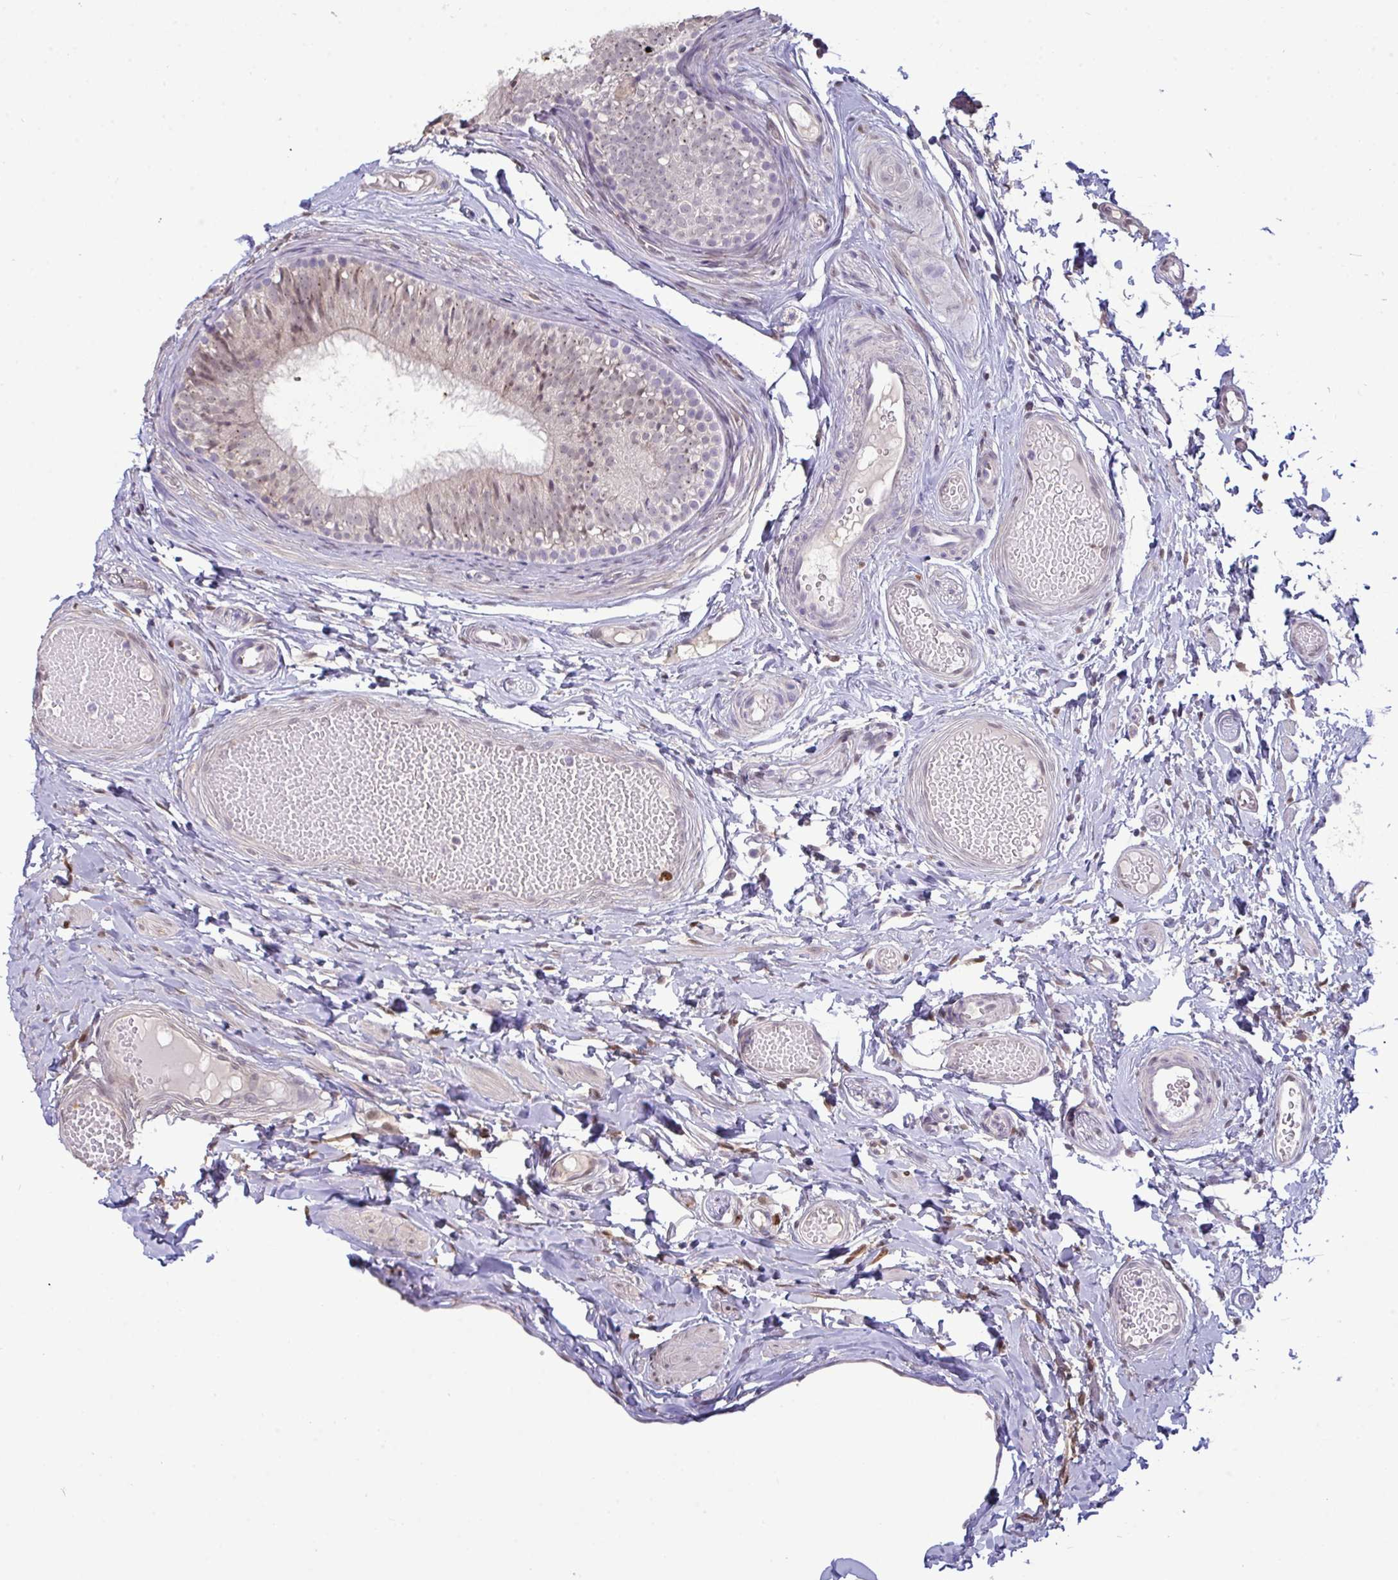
{"staining": {"intensity": "weak", "quantity": "<25%", "location": "nuclear"}, "tissue": "epididymis", "cell_type": "Glandular cells", "image_type": "normal", "snomed": [{"axis": "morphology", "description": "Normal tissue, NOS"}, {"axis": "morphology", "description": "Seminoma, NOS"}, {"axis": "topography", "description": "Testis"}, {"axis": "topography", "description": "Epididymis"}], "caption": "A micrograph of epididymis stained for a protein reveals no brown staining in glandular cells.", "gene": "SETD7", "patient": {"sex": "male", "age": 34}}